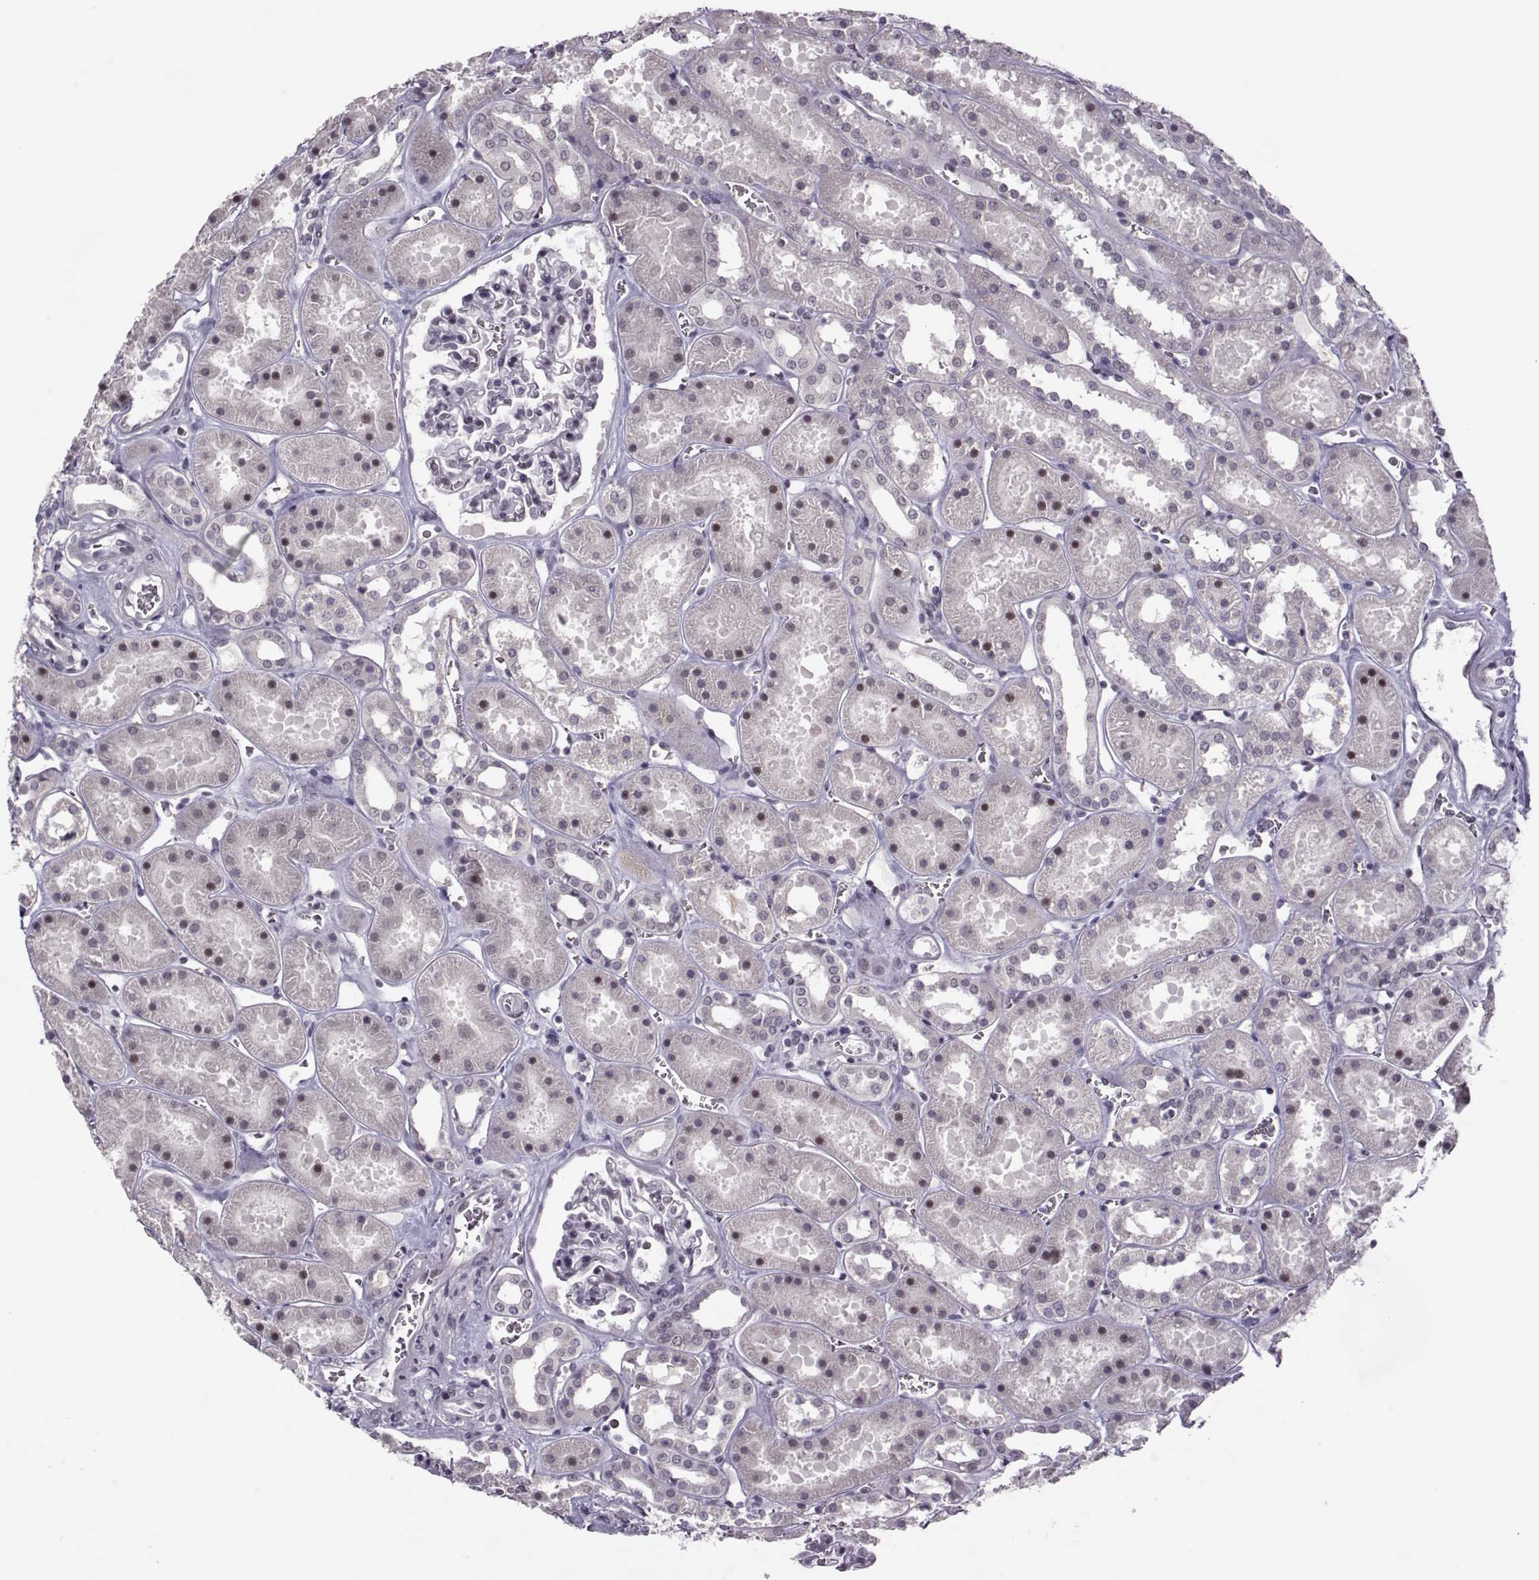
{"staining": {"intensity": "negative", "quantity": "none", "location": "none"}, "tissue": "kidney", "cell_type": "Cells in glomeruli", "image_type": "normal", "snomed": [{"axis": "morphology", "description": "Normal tissue, NOS"}, {"axis": "topography", "description": "Kidney"}], "caption": "Protein analysis of normal kidney shows no significant positivity in cells in glomeruli.", "gene": "LIN28A", "patient": {"sex": "female", "age": 41}}